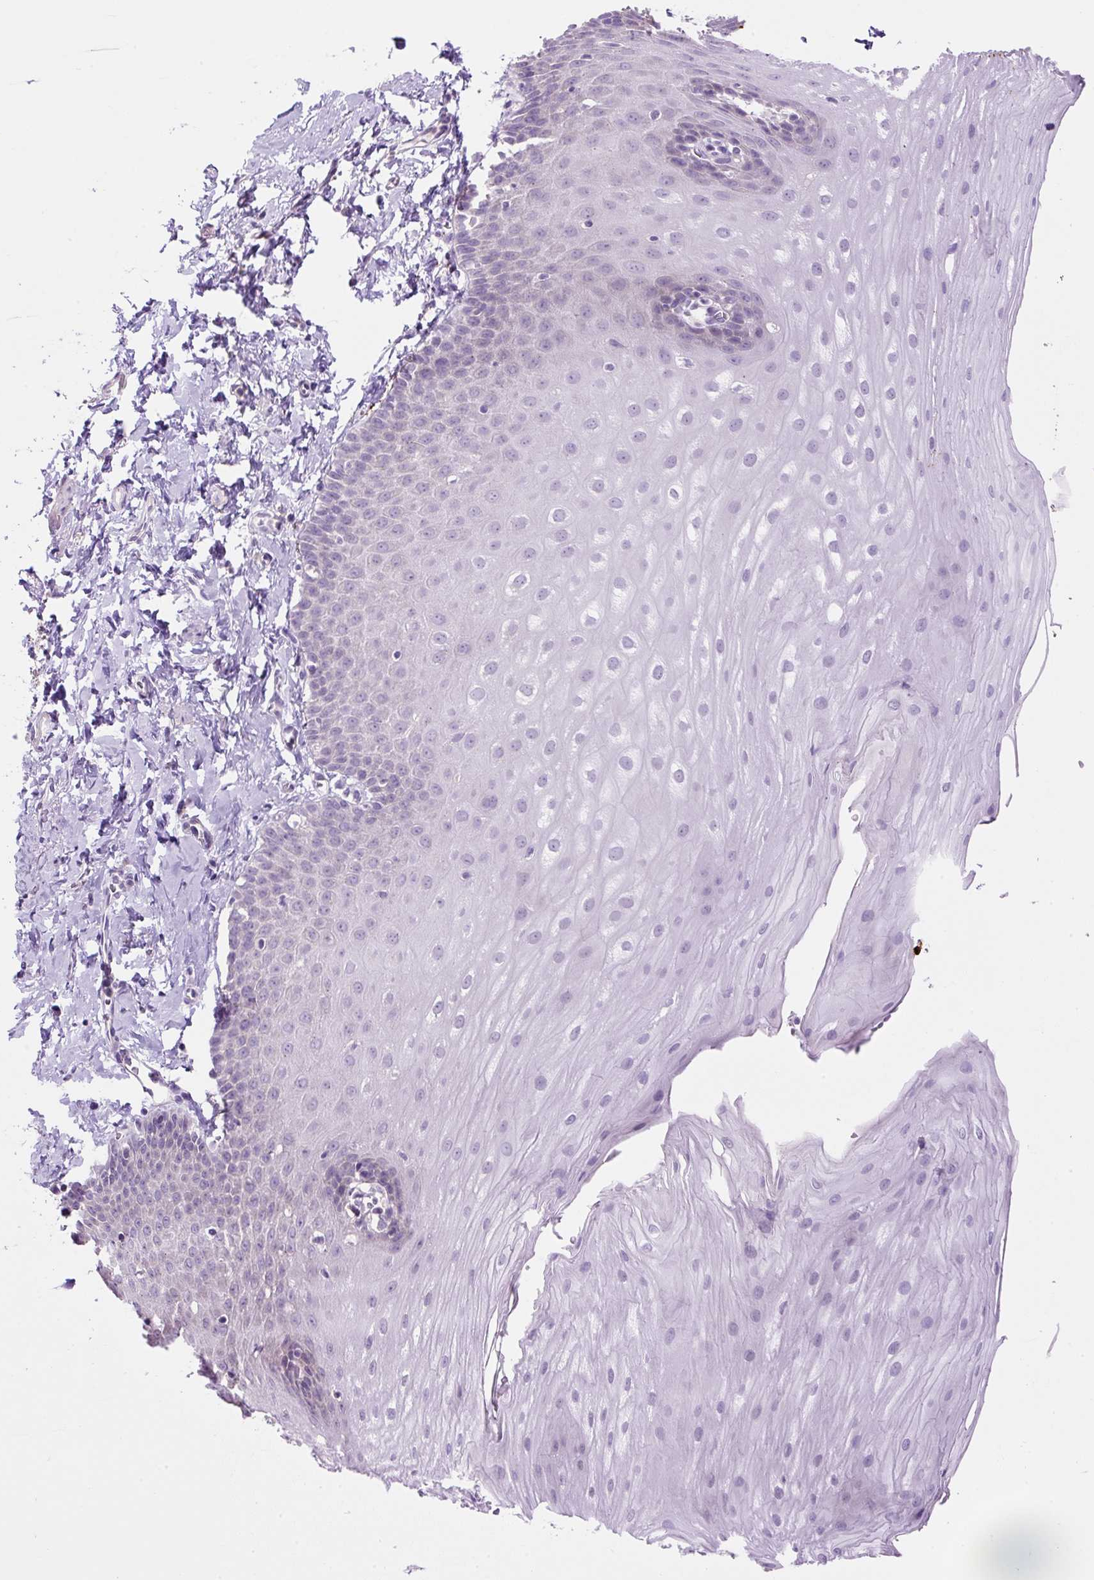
{"staining": {"intensity": "negative", "quantity": "none", "location": "none"}, "tissue": "esophagus", "cell_type": "Squamous epithelial cells", "image_type": "normal", "snomed": [{"axis": "morphology", "description": "Normal tissue, NOS"}, {"axis": "topography", "description": "Esophagus"}], "caption": "This is a image of immunohistochemistry staining of benign esophagus, which shows no staining in squamous epithelial cells.", "gene": "OGDHL", "patient": {"sex": "male", "age": 70}}